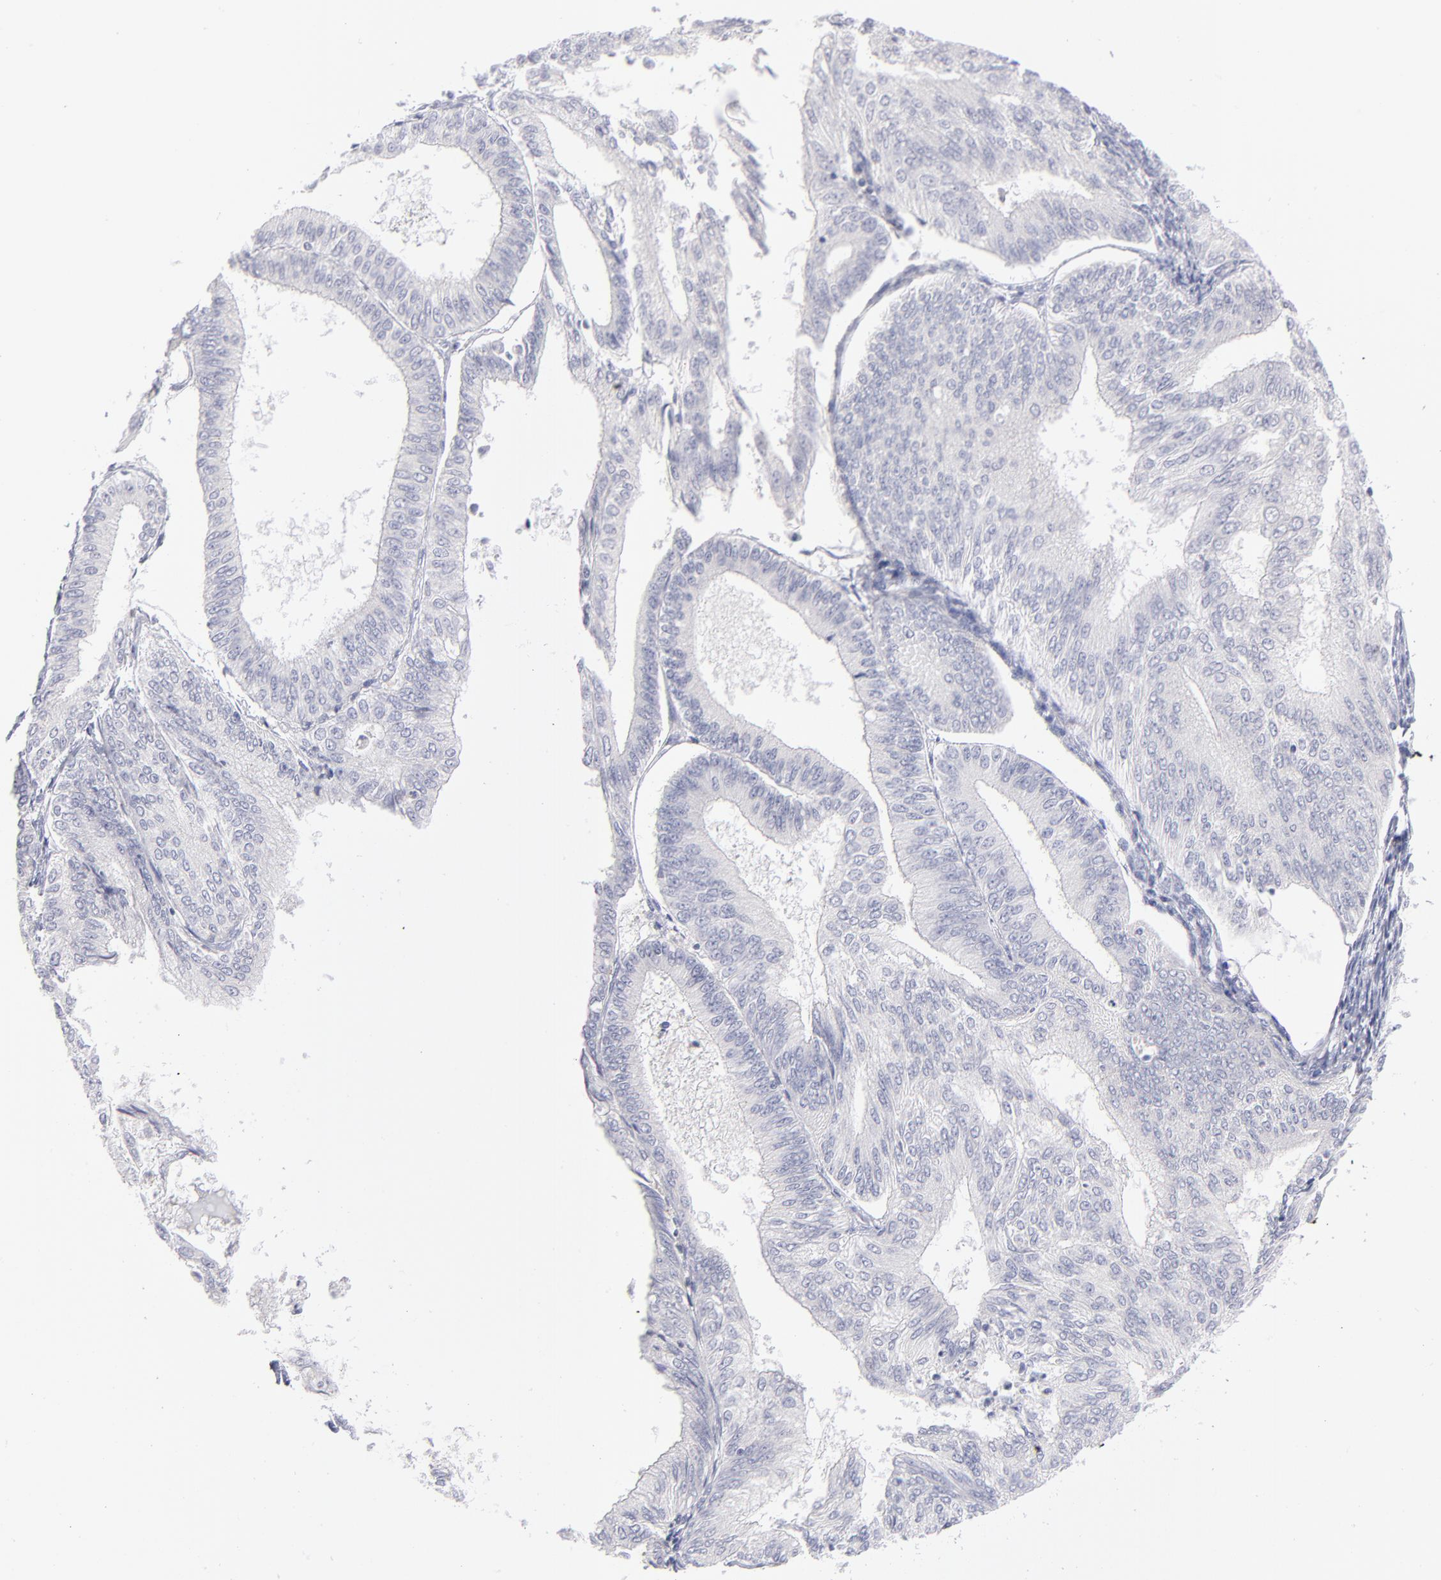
{"staining": {"intensity": "negative", "quantity": "none", "location": "none"}, "tissue": "endometrial cancer", "cell_type": "Tumor cells", "image_type": "cancer", "snomed": [{"axis": "morphology", "description": "Adenocarcinoma, NOS"}, {"axis": "topography", "description": "Endometrium"}], "caption": "Protein analysis of adenocarcinoma (endometrial) demonstrates no significant positivity in tumor cells.", "gene": "MTHFD2", "patient": {"sex": "female", "age": 55}}